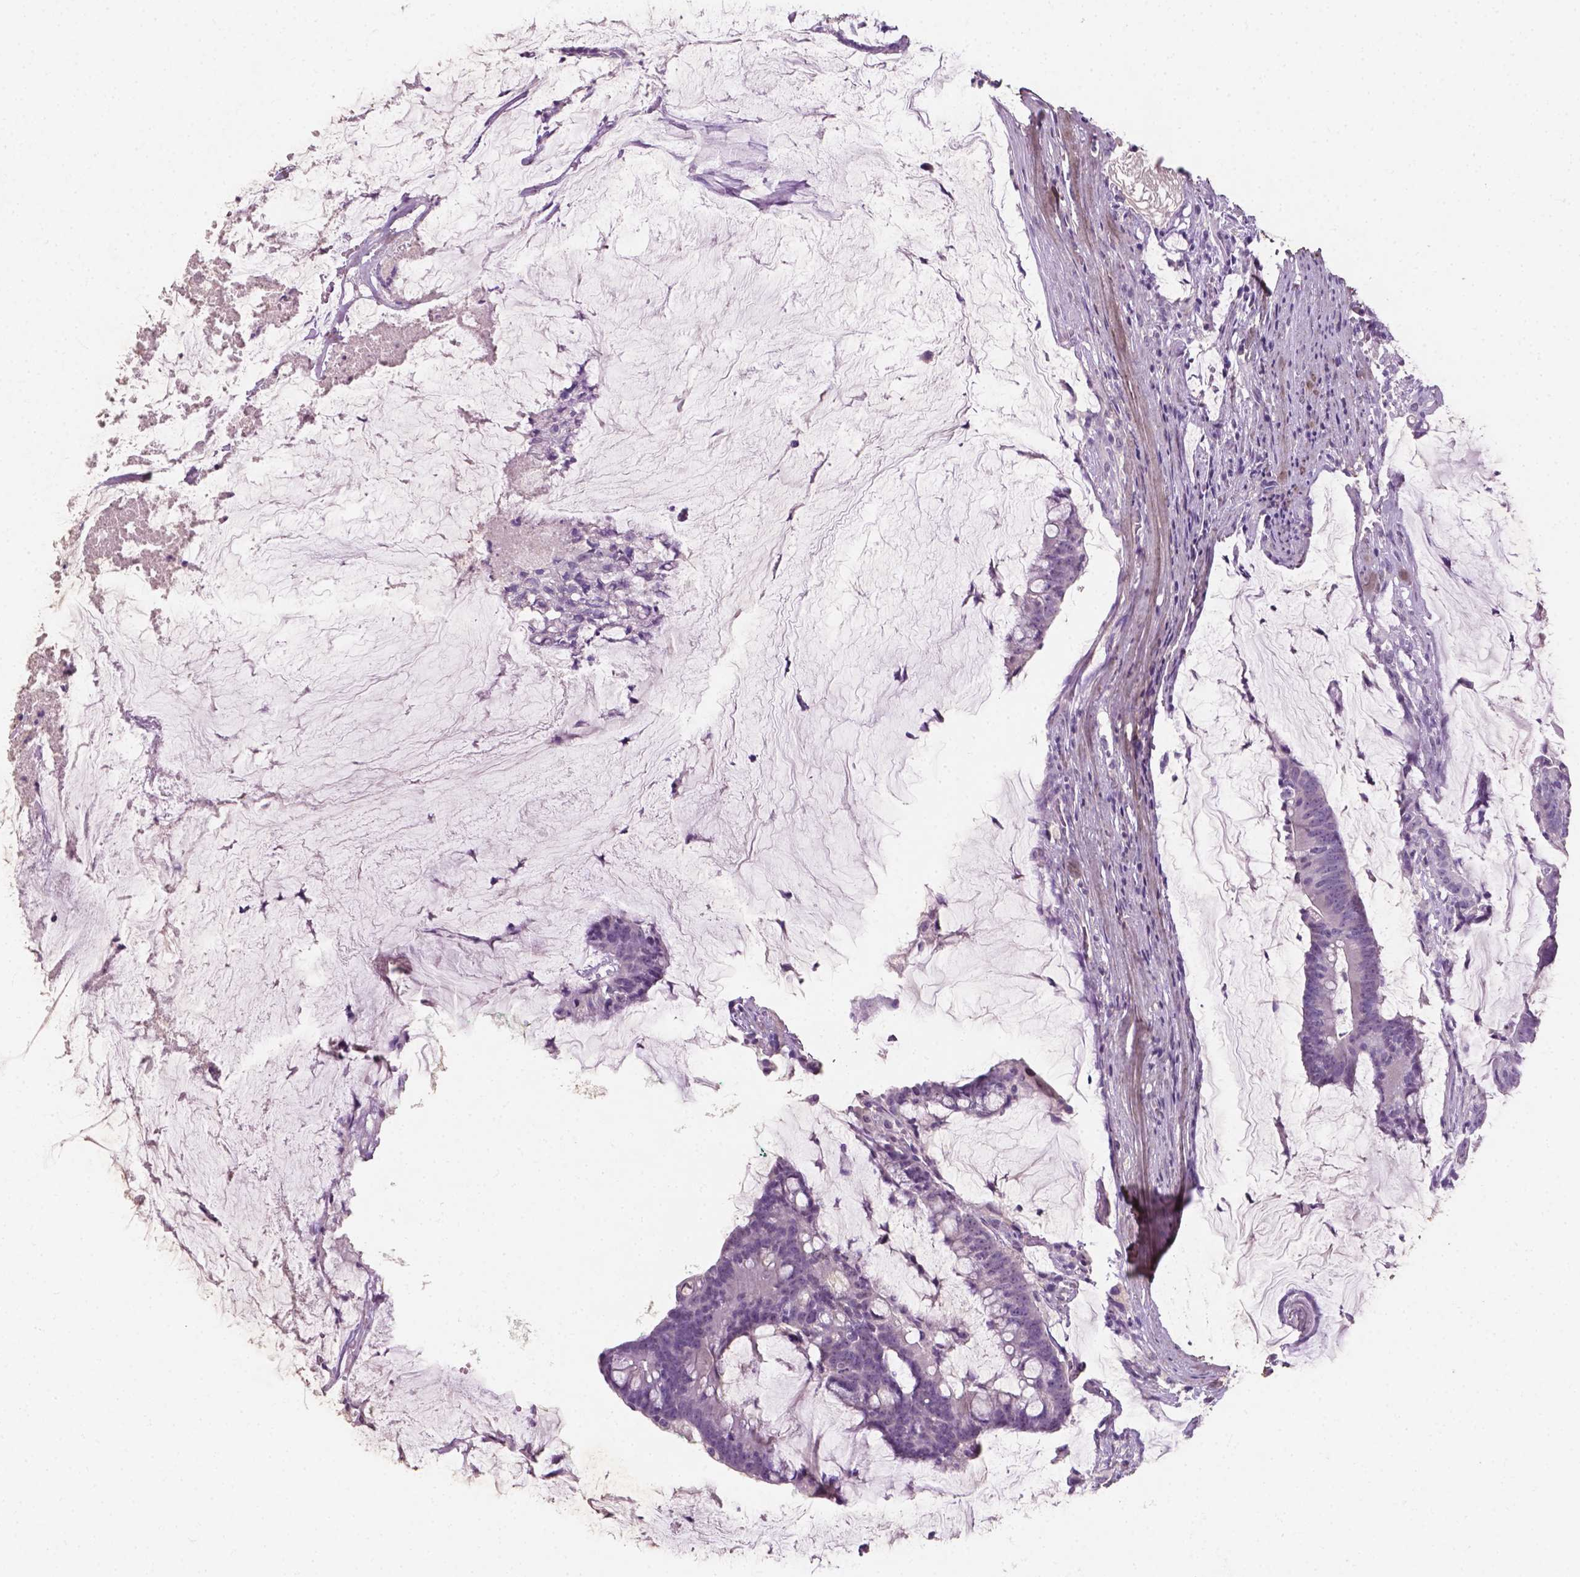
{"staining": {"intensity": "negative", "quantity": "none", "location": "none"}, "tissue": "colorectal cancer", "cell_type": "Tumor cells", "image_type": "cancer", "snomed": [{"axis": "morphology", "description": "Adenocarcinoma, NOS"}, {"axis": "topography", "description": "Colon"}], "caption": "A micrograph of human colorectal cancer is negative for staining in tumor cells. (DAB immunohistochemistry (IHC) with hematoxylin counter stain).", "gene": "DLG2", "patient": {"sex": "male", "age": 62}}